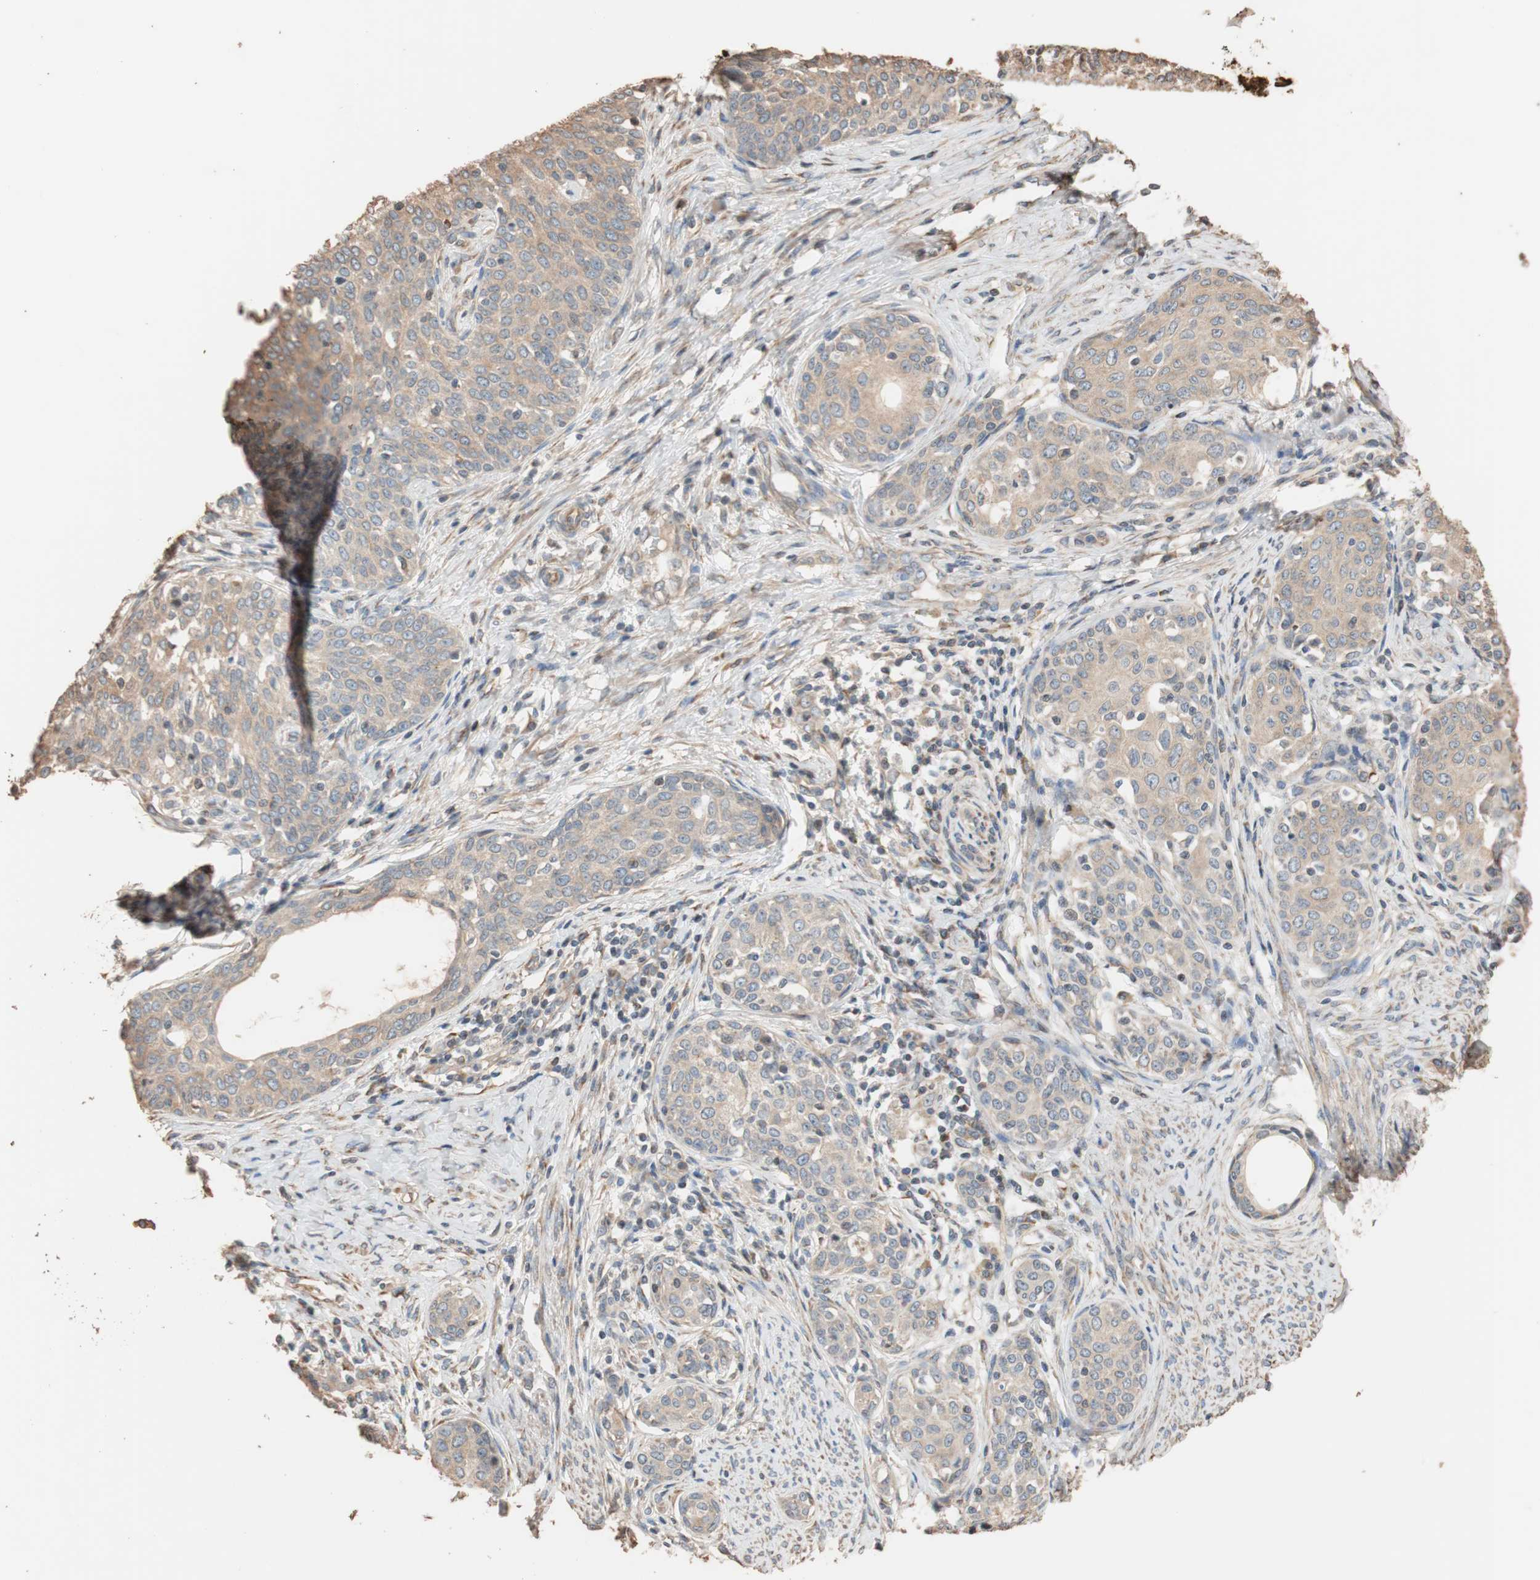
{"staining": {"intensity": "weak", "quantity": ">75%", "location": "cytoplasmic/membranous"}, "tissue": "cervical cancer", "cell_type": "Tumor cells", "image_type": "cancer", "snomed": [{"axis": "morphology", "description": "Squamous cell carcinoma, NOS"}, {"axis": "morphology", "description": "Adenocarcinoma, NOS"}, {"axis": "topography", "description": "Cervix"}], "caption": "A brown stain shows weak cytoplasmic/membranous expression of a protein in cervical cancer tumor cells. Using DAB (3,3'-diaminobenzidine) (brown) and hematoxylin (blue) stains, captured at high magnification using brightfield microscopy.", "gene": "TUBB", "patient": {"sex": "female", "age": 52}}